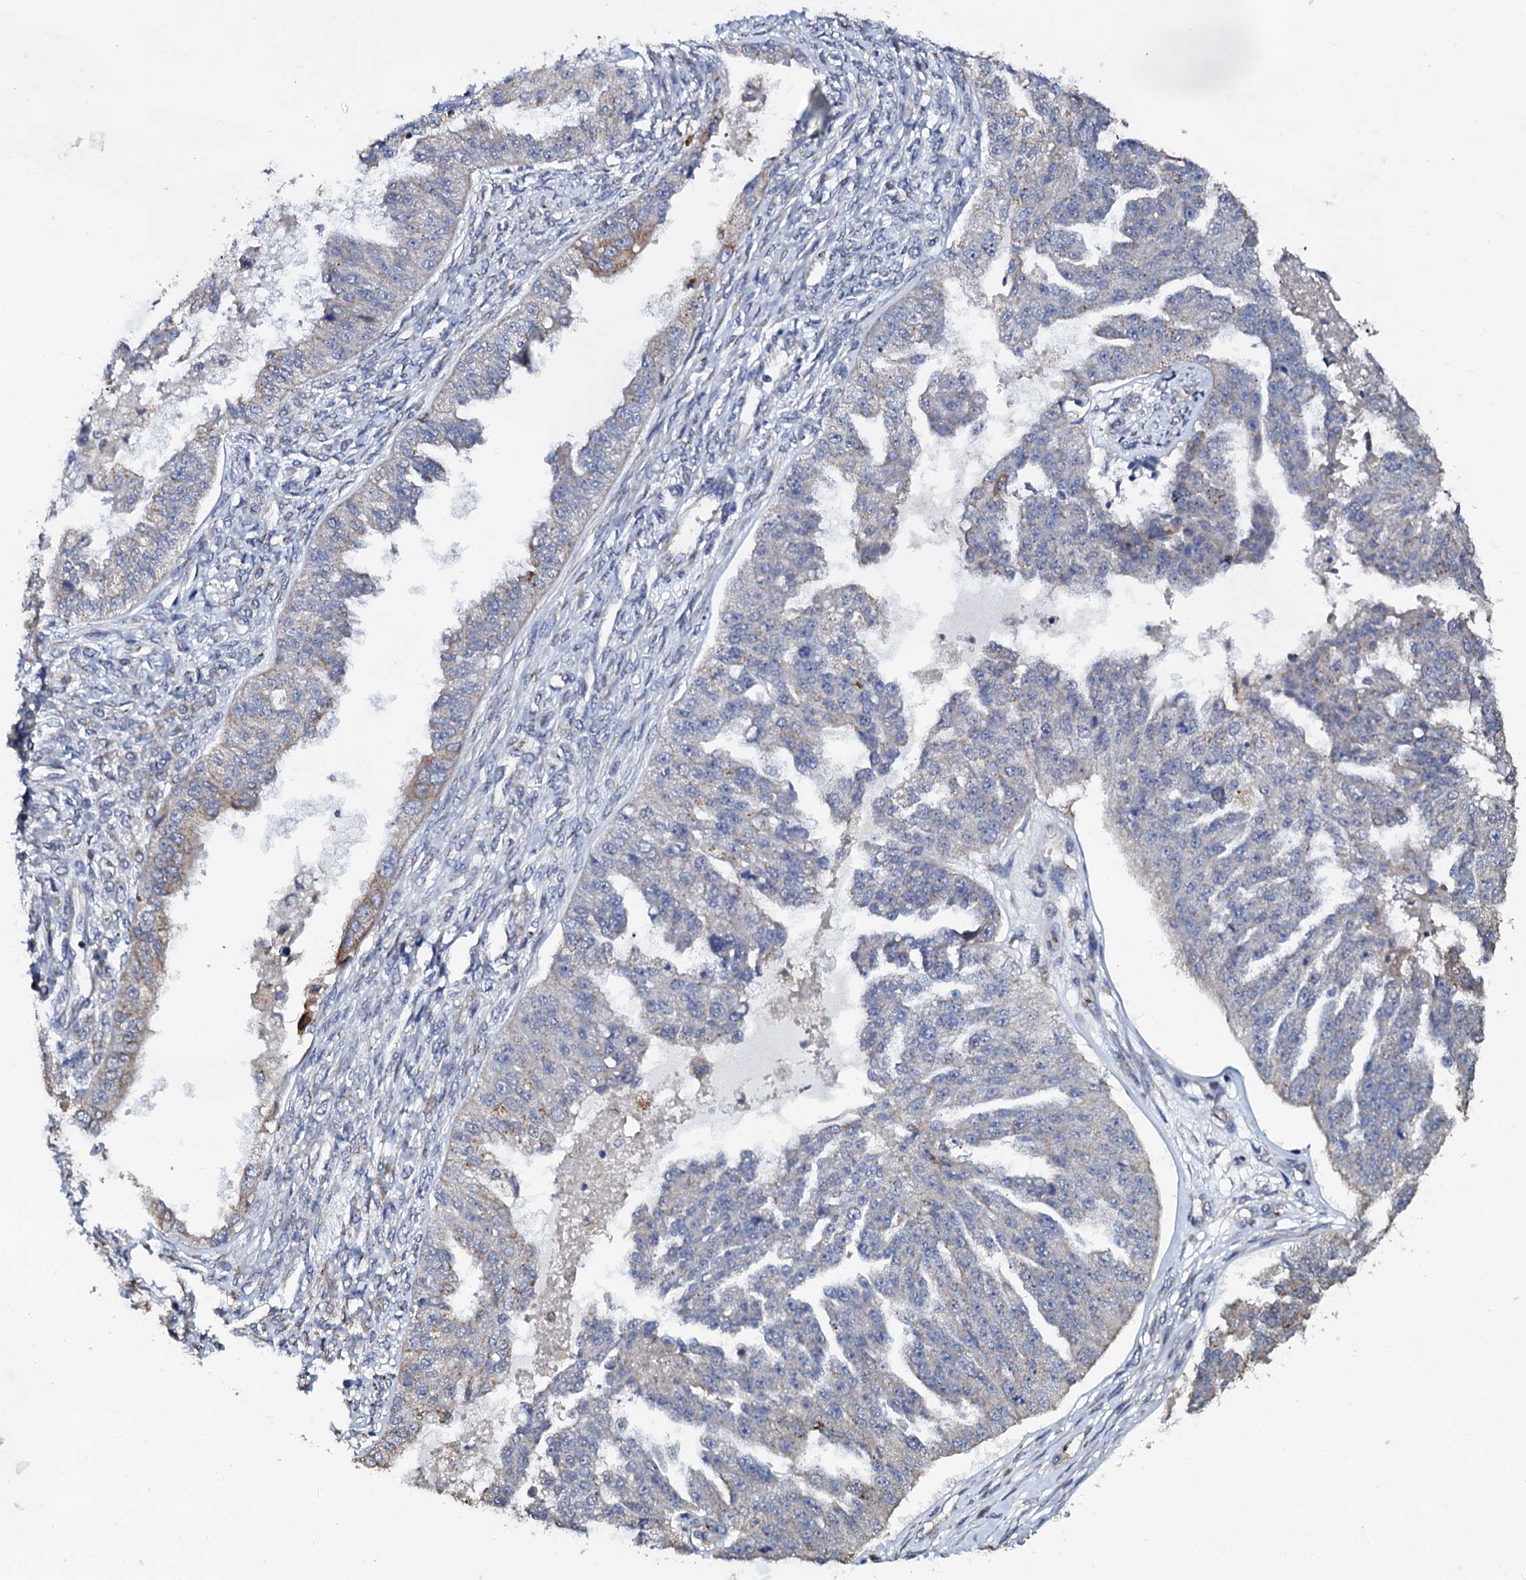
{"staining": {"intensity": "weak", "quantity": "<25%", "location": "cytoplasmic/membranous"}, "tissue": "ovarian cancer", "cell_type": "Tumor cells", "image_type": "cancer", "snomed": [{"axis": "morphology", "description": "Cystadenocarcinoma, serous, NOS"}, {"axis": "topography", "description": "Ovary"}], "caption": "IHC histopathology image of serous cystadenocarcinoma (ovarian) stained for a protein (brown), which reveals no expression in tumor cells.", "gene": "GLCE", "patient": {"sex": "female", "age": 58}}